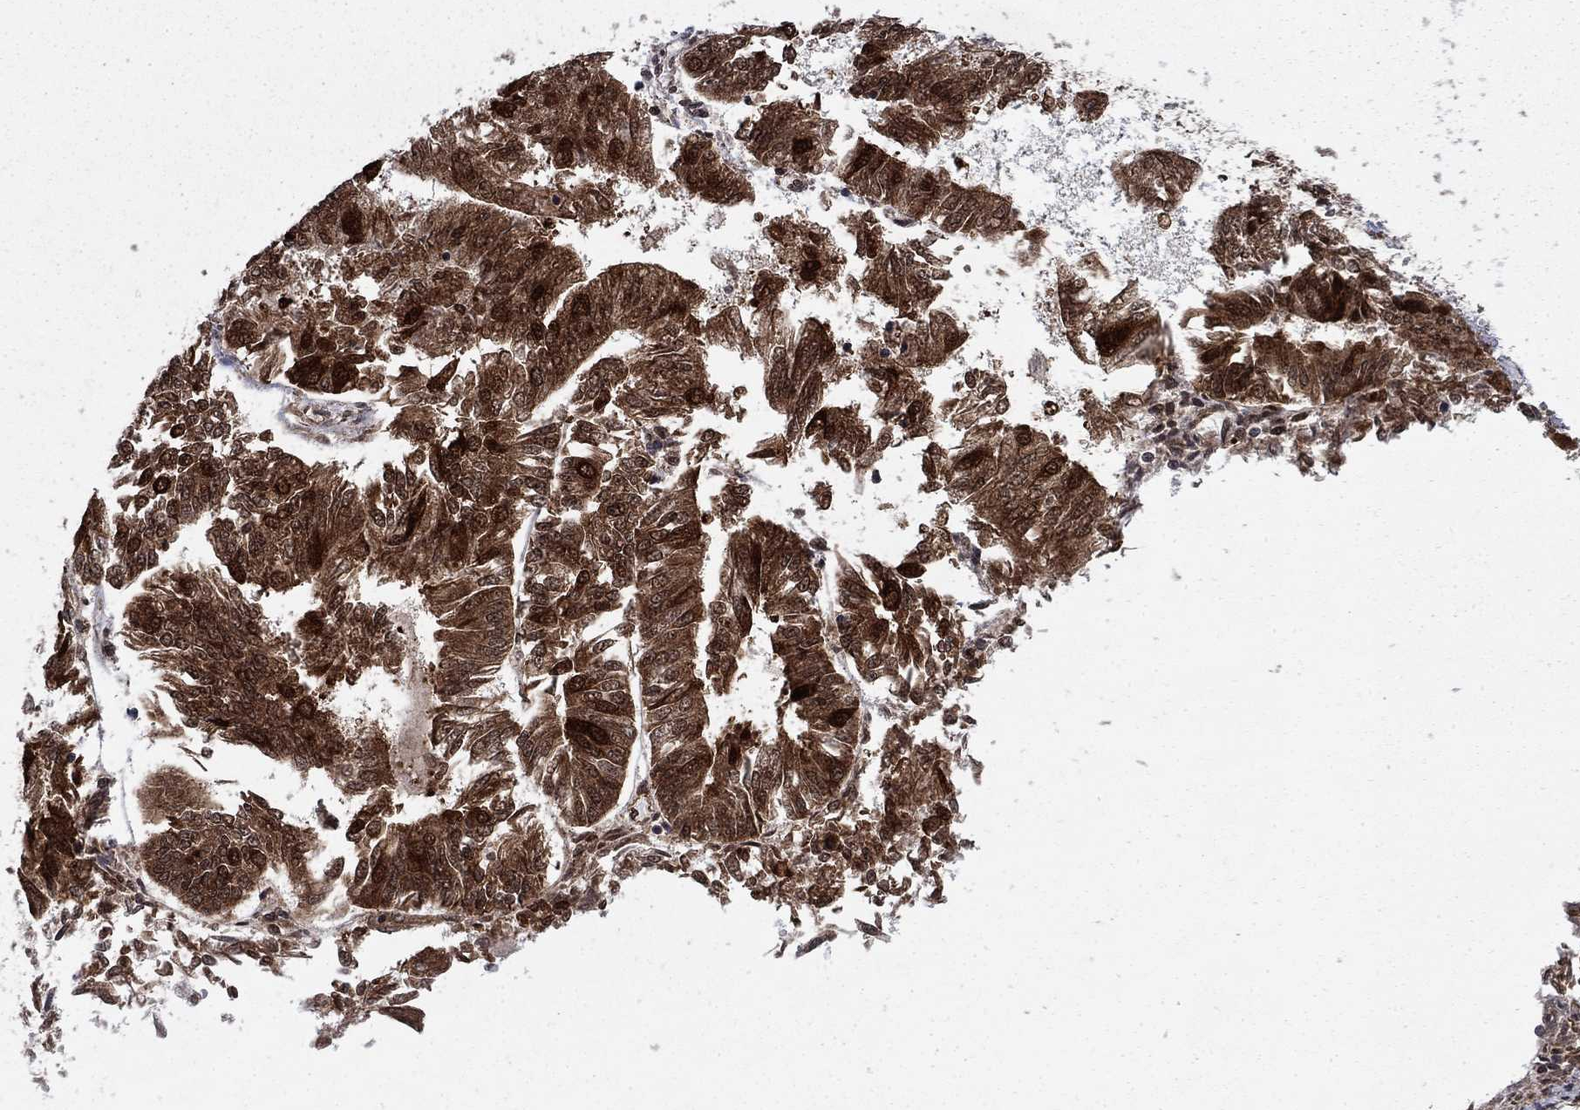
{"staining": {"intensity": "strong", "quantity": "25%-75%", "location": "cytoplasmic/membranous"}, "tissue": "endometrial cancer", "cell_type": "Tumor cells", "image_type": "cancer", "snomed": [{"axis": "morphology", "description": "Adenocarcinoma, NOS"}, {"axis": "topography", "description": "Endometrium"}], "caption": "High-magnification brightfield microscopy of endometrial adenocarcinoma stained with DAB (brown) and counterstained with hematoxylin (blue). tumor cells exhibit strong cytoplasmic/membranous positivity is identified in about25%-75% of cells.", "gene": "DNAJA1", "patient": {"sex": "female", "age": 58}}